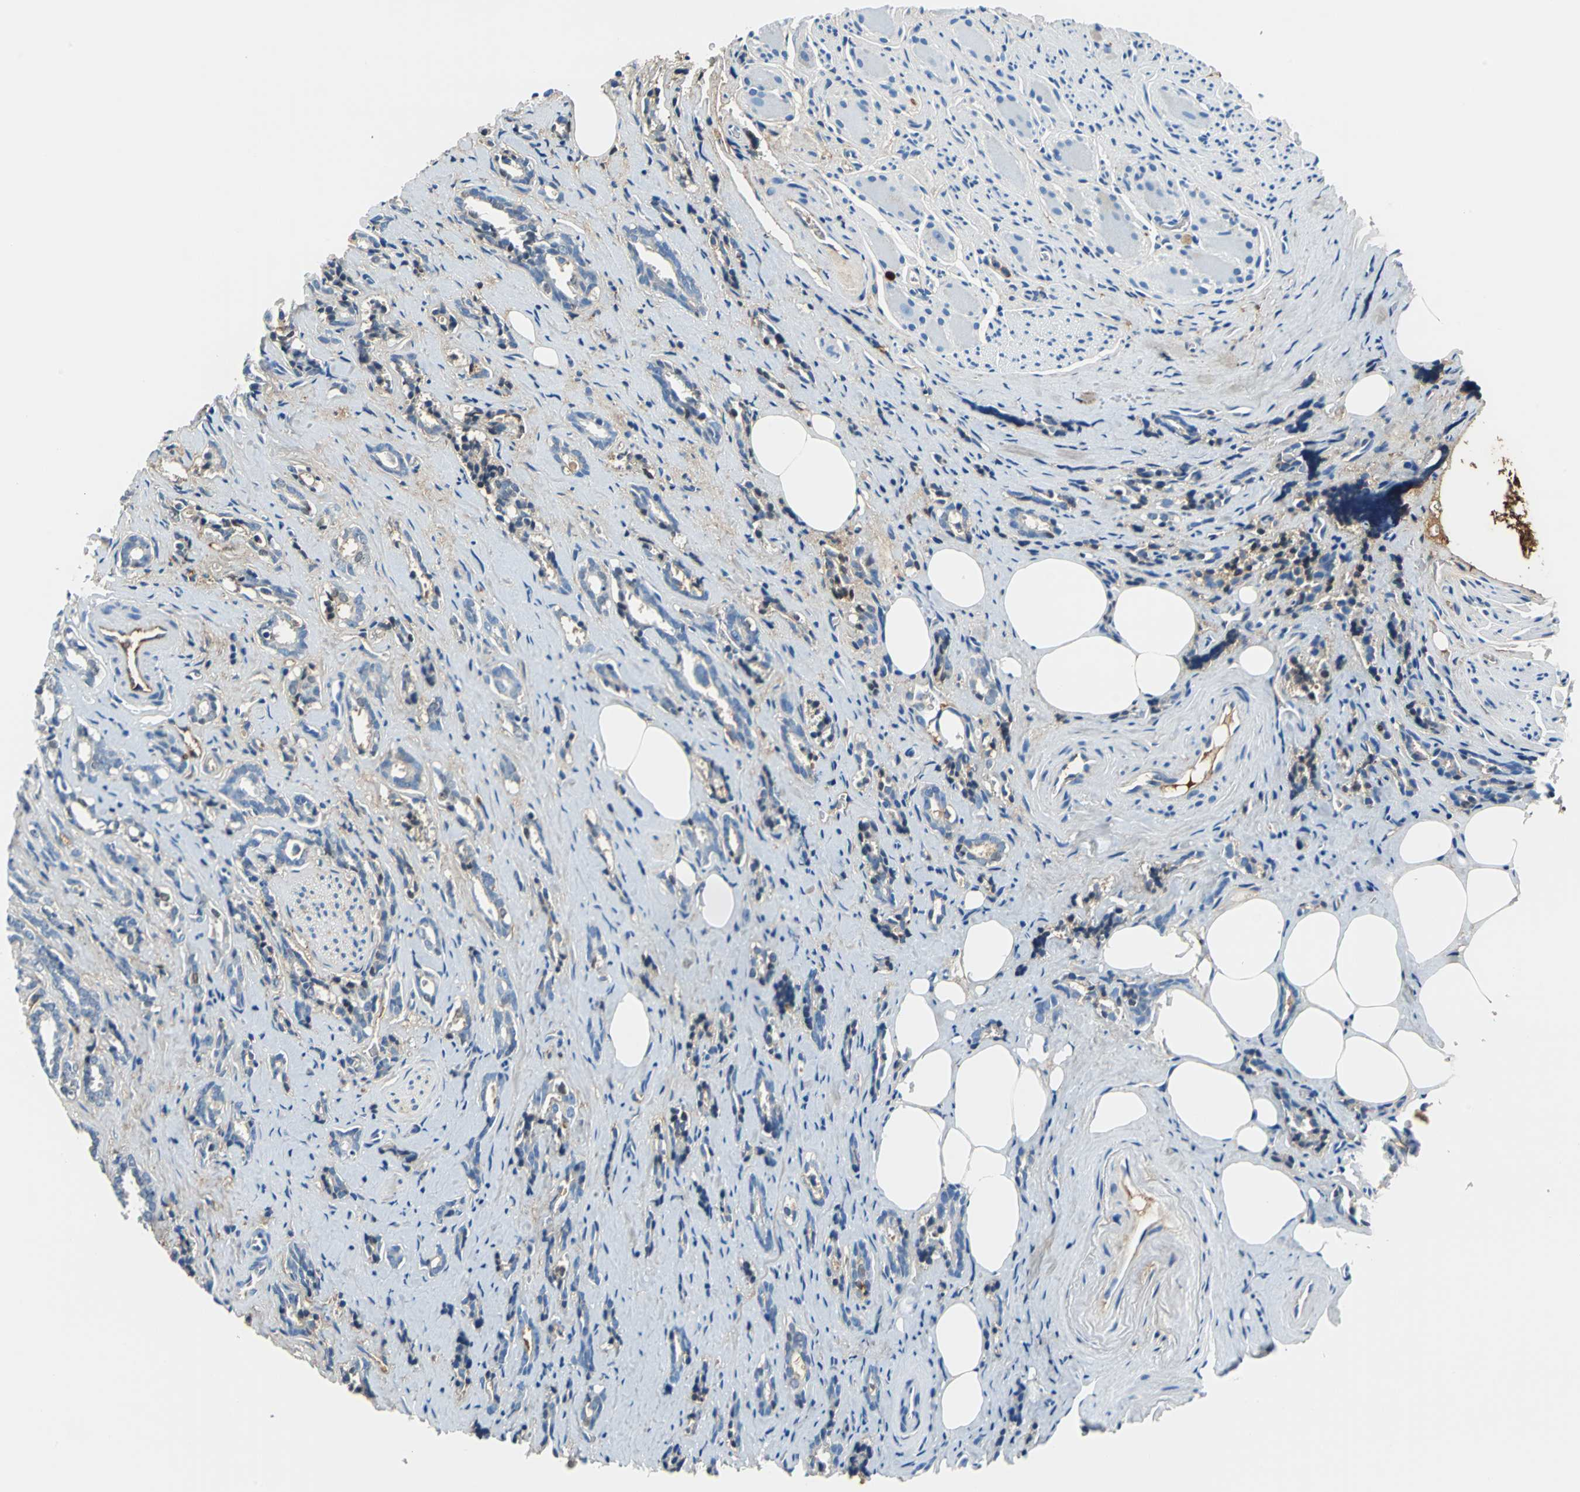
{"staining": {"intensity": "moderate", "quantity": "<25%", "location": "cytoplasmic/membranous"}, "tissue": "prostate cancer", "cell_type": "Tumor cells", "image_type": "cancer", "snomed": [{"axis": "morphology", "description": "Adenocarcinoma, High grade"}, {"axis": "topography", "description": "Prostate"}], "caption": "Protein staining displays moderate cytoplasmic/membranous positivity in about <25% of tumor cells in prostate cancer (adenocarcinoma (high-grade)).", "gene": "ALB", "patient": {"sex": "male", "age": 67}}